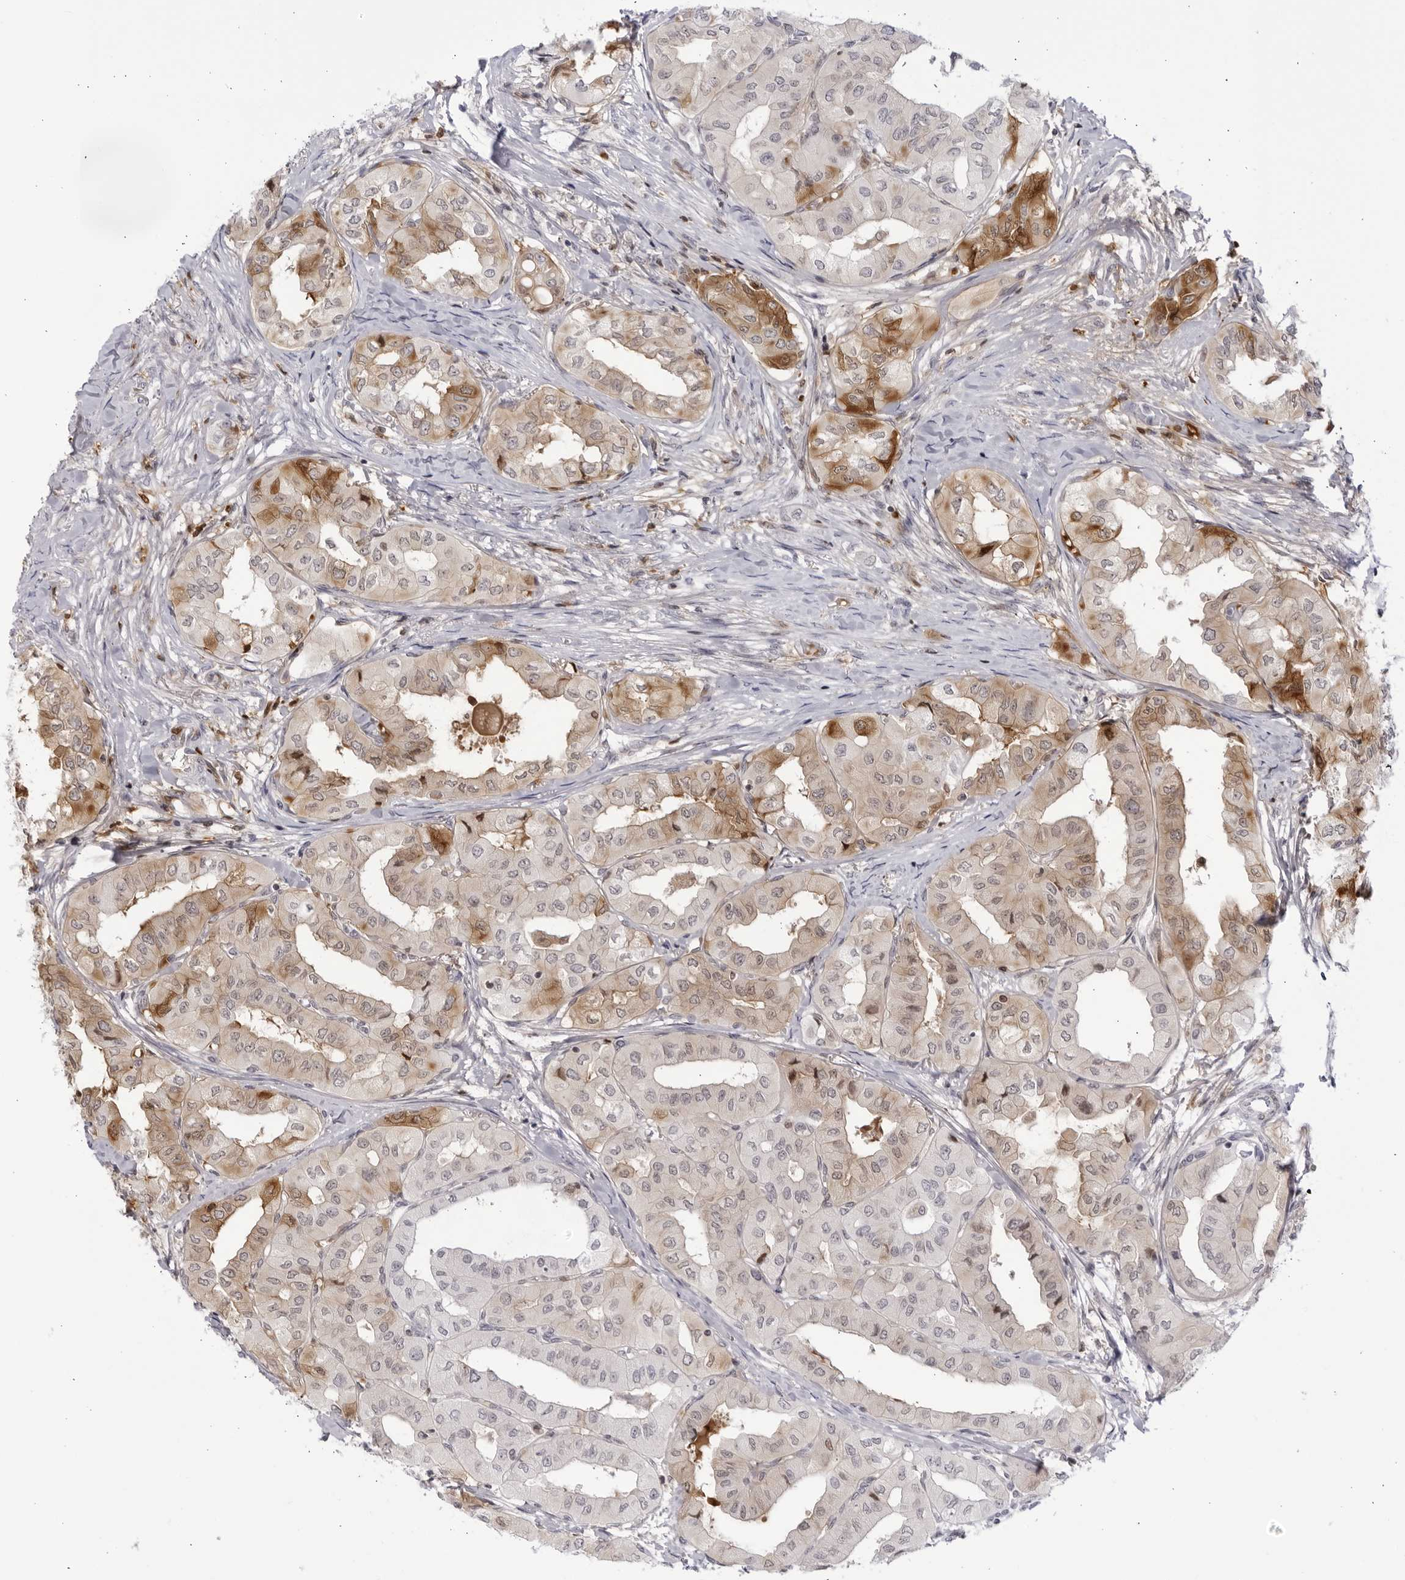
{"staining": {"intensity": "moderate", "quantity": "25%-75%", "location": "cytoplasmic/membranous,nuclear"}, "tissue": "thyroid cancer", "cell_type": "Tumor cells", "image_type": "cancer", "snomed": [{"axis": "morphology", "description": "Papillary adenocarcinoma, NOS"}, {"axis": "topography", "description": "Thyroid gland"}], "caption": "Protein expression analysis of thyroid papillary adenocarcinoma shows moderate cytoplasmic/membranous and nuclear expression in approximately 25%-75% of tumor cells.", "gene": "CNBD1", "patient": {"sex": "female", "age": 59}}